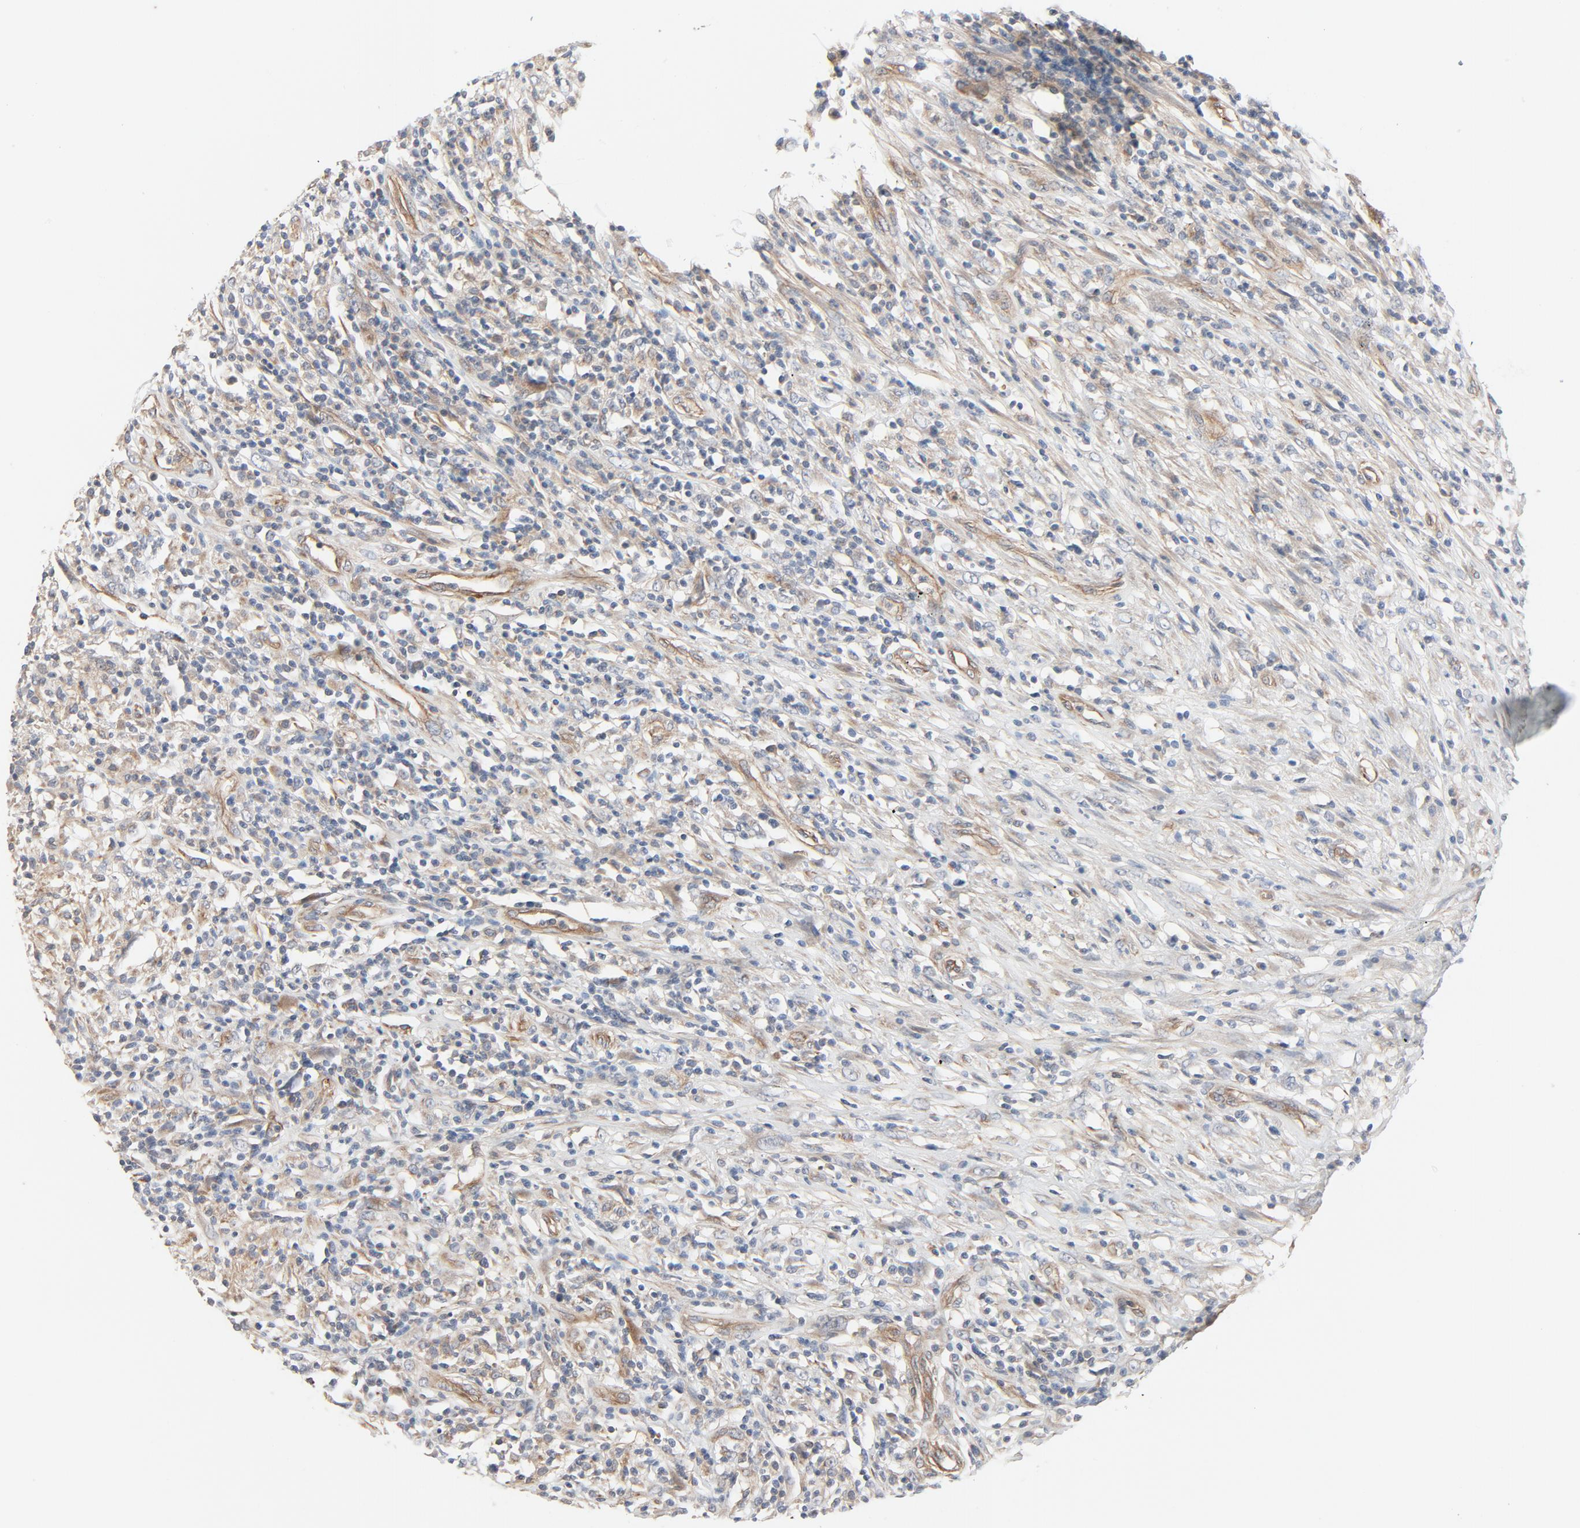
{"staining": {"intensity": "weak", "quantity": "25%-75%", "location": "cytoplasmic/membranous"}, "tissue": "lymphoma", "cell_type": "Tumor cells", "image_type": "cancer", "snomed": [{"axis": "morphology", "description": "Malignant lymphoma, non-Hodgkin's type, High grade"}, {"axis": "topography", "description": "Lymph node"}], "caption": "Human high-grade malignant lymphoma, non-Hodgkin's type stained for a protein (brown) demonstrates weak cytoplasmic/membranous positive positivity in about 25%-75% of tumor cells.", "gene": "TRIOBP", "patient": {"sex": "female", "age": 84}}